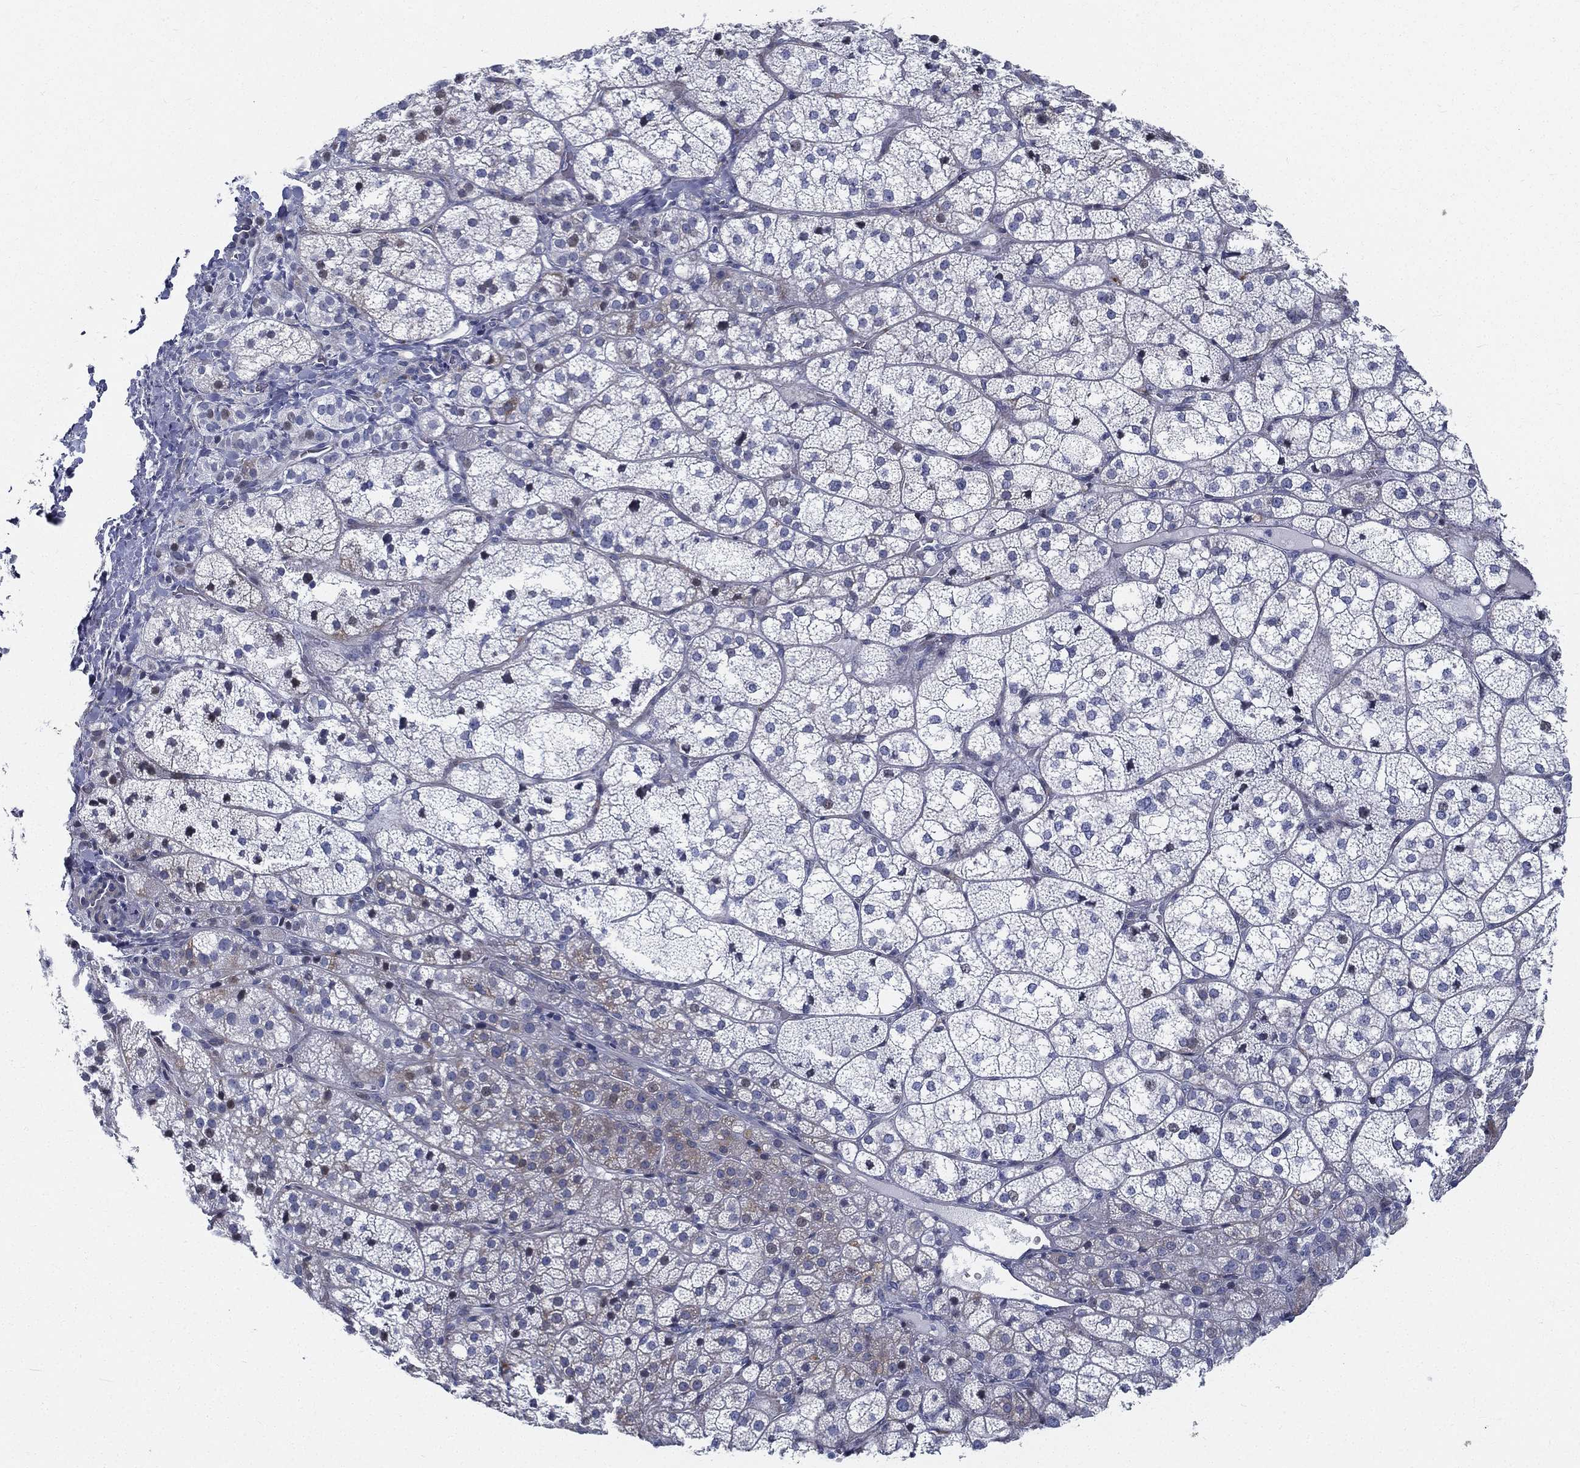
{"staining": {"intensity": "weak", "quantity": "<25%", "location": "cytoplasmic/membranous"}, "tissue": "adrenal gland", "cell_type": "Glandular cells", "image_type": "normal", "snomed": [{"axis": "morphology", "description": "Normal tissue, NOS"}, {"axis": "topography", "description": "Adrenal gland"}], "caption": "There is no significant staining in glandular cells of adrenal gland. (DAB IHC visualized using brightfield microscopy, high magnification).", "gene": "SPPL2C", "patient": {"sex": "female", "age": 60}}